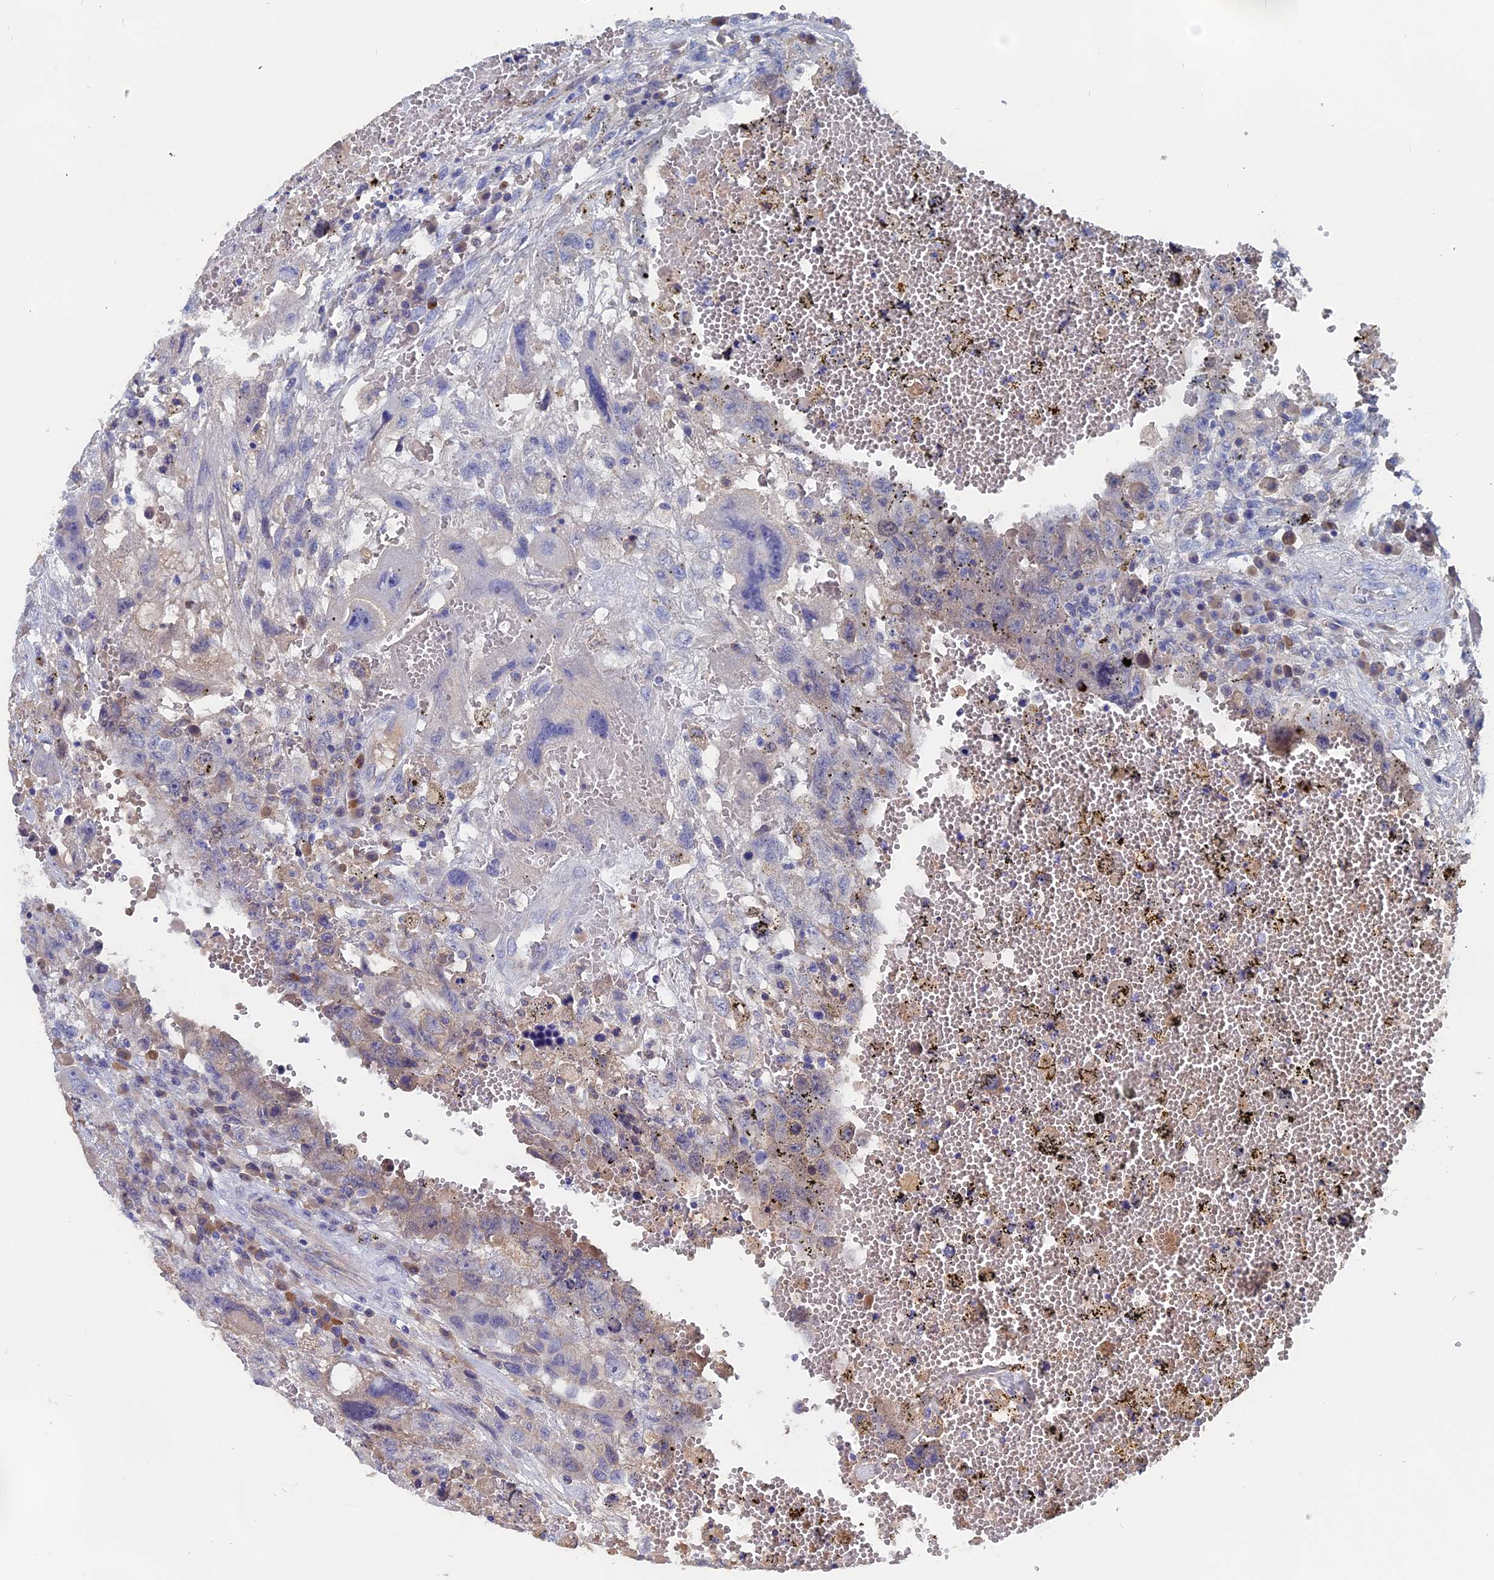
{"staining": {"intensity": "weak", "quantity": "<25%", "location": "cytoplasmic/membranous"}, "tissue": "testis cancer", "cell_type": "Tumor cells", "image_type": "cancer", "snomed": [{"axis": "morphology", "description": "Carcinoma, Embryonal, NOS"}, {"axis": "topography", "description": "Testis"}], "caption": "Testis embryonal carcinoma was stained to show a protein in brown. There is no significant positivity in tumor cells. (Brightfield microscopy of DAB IHC at high magnification).", "gene": "SLC33A1", "patient": {"sex": "male", "age": 26}}